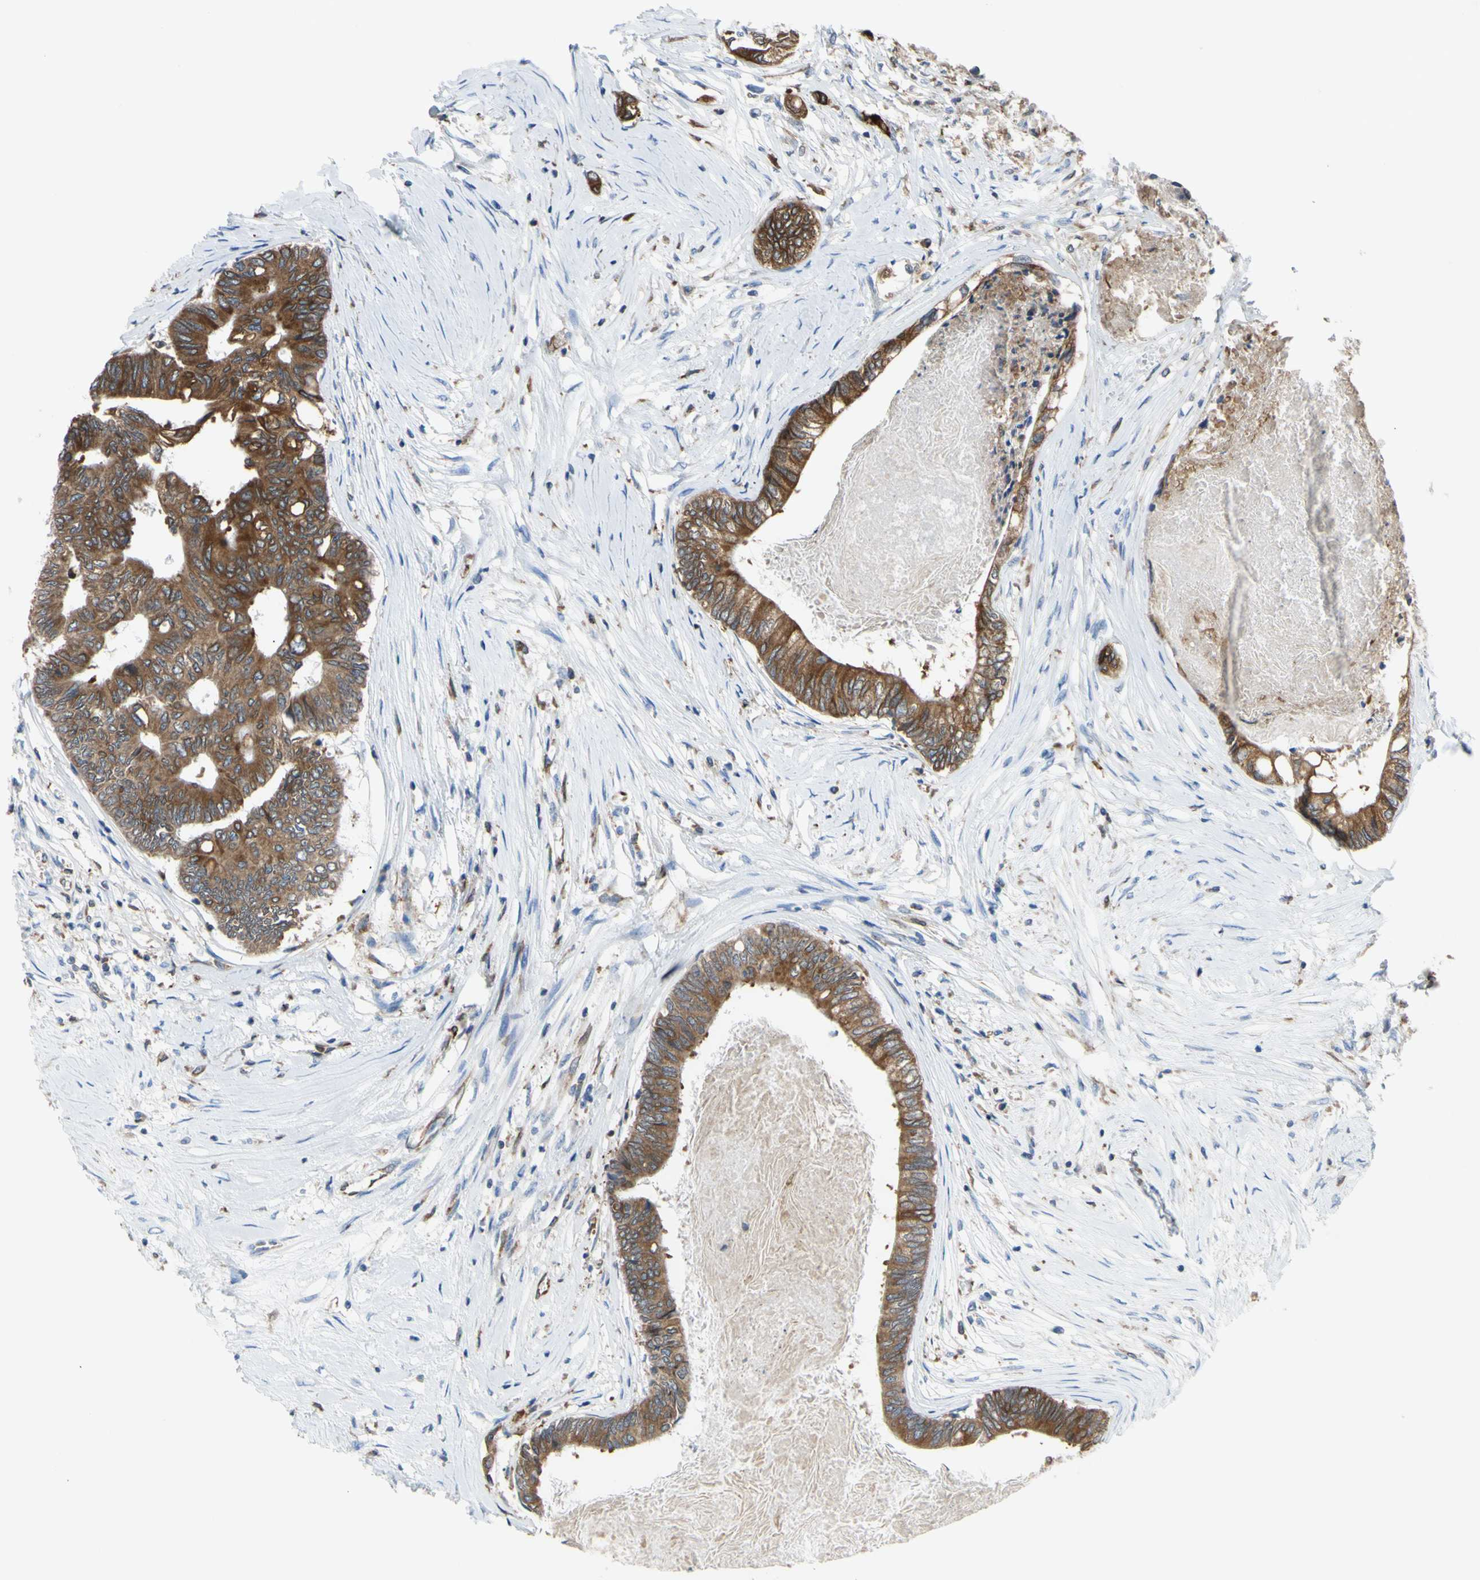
{"staining": {"intensity": "strong", "quantity": ">75%", "location": "cytoplasmic/membranous"}, "tissue": "colorectal cancer", "cell_type": "Tumor cells", "image_type": "cancer", "snomed": [{"axis": "morphology", "description": "Adenocarcinoma, NOS"}, {"axis": "topography", "description": "Rectum"}], "caption": "IHC (DAB (3,3'-diaminobenzidine)) staining of colorectal cancer exhibits strong cytoplasmic/membranous protein staining in about >75% of tumor cells.", "gene": "MGST2", "patient": {"sex": "male", "age": 63}}